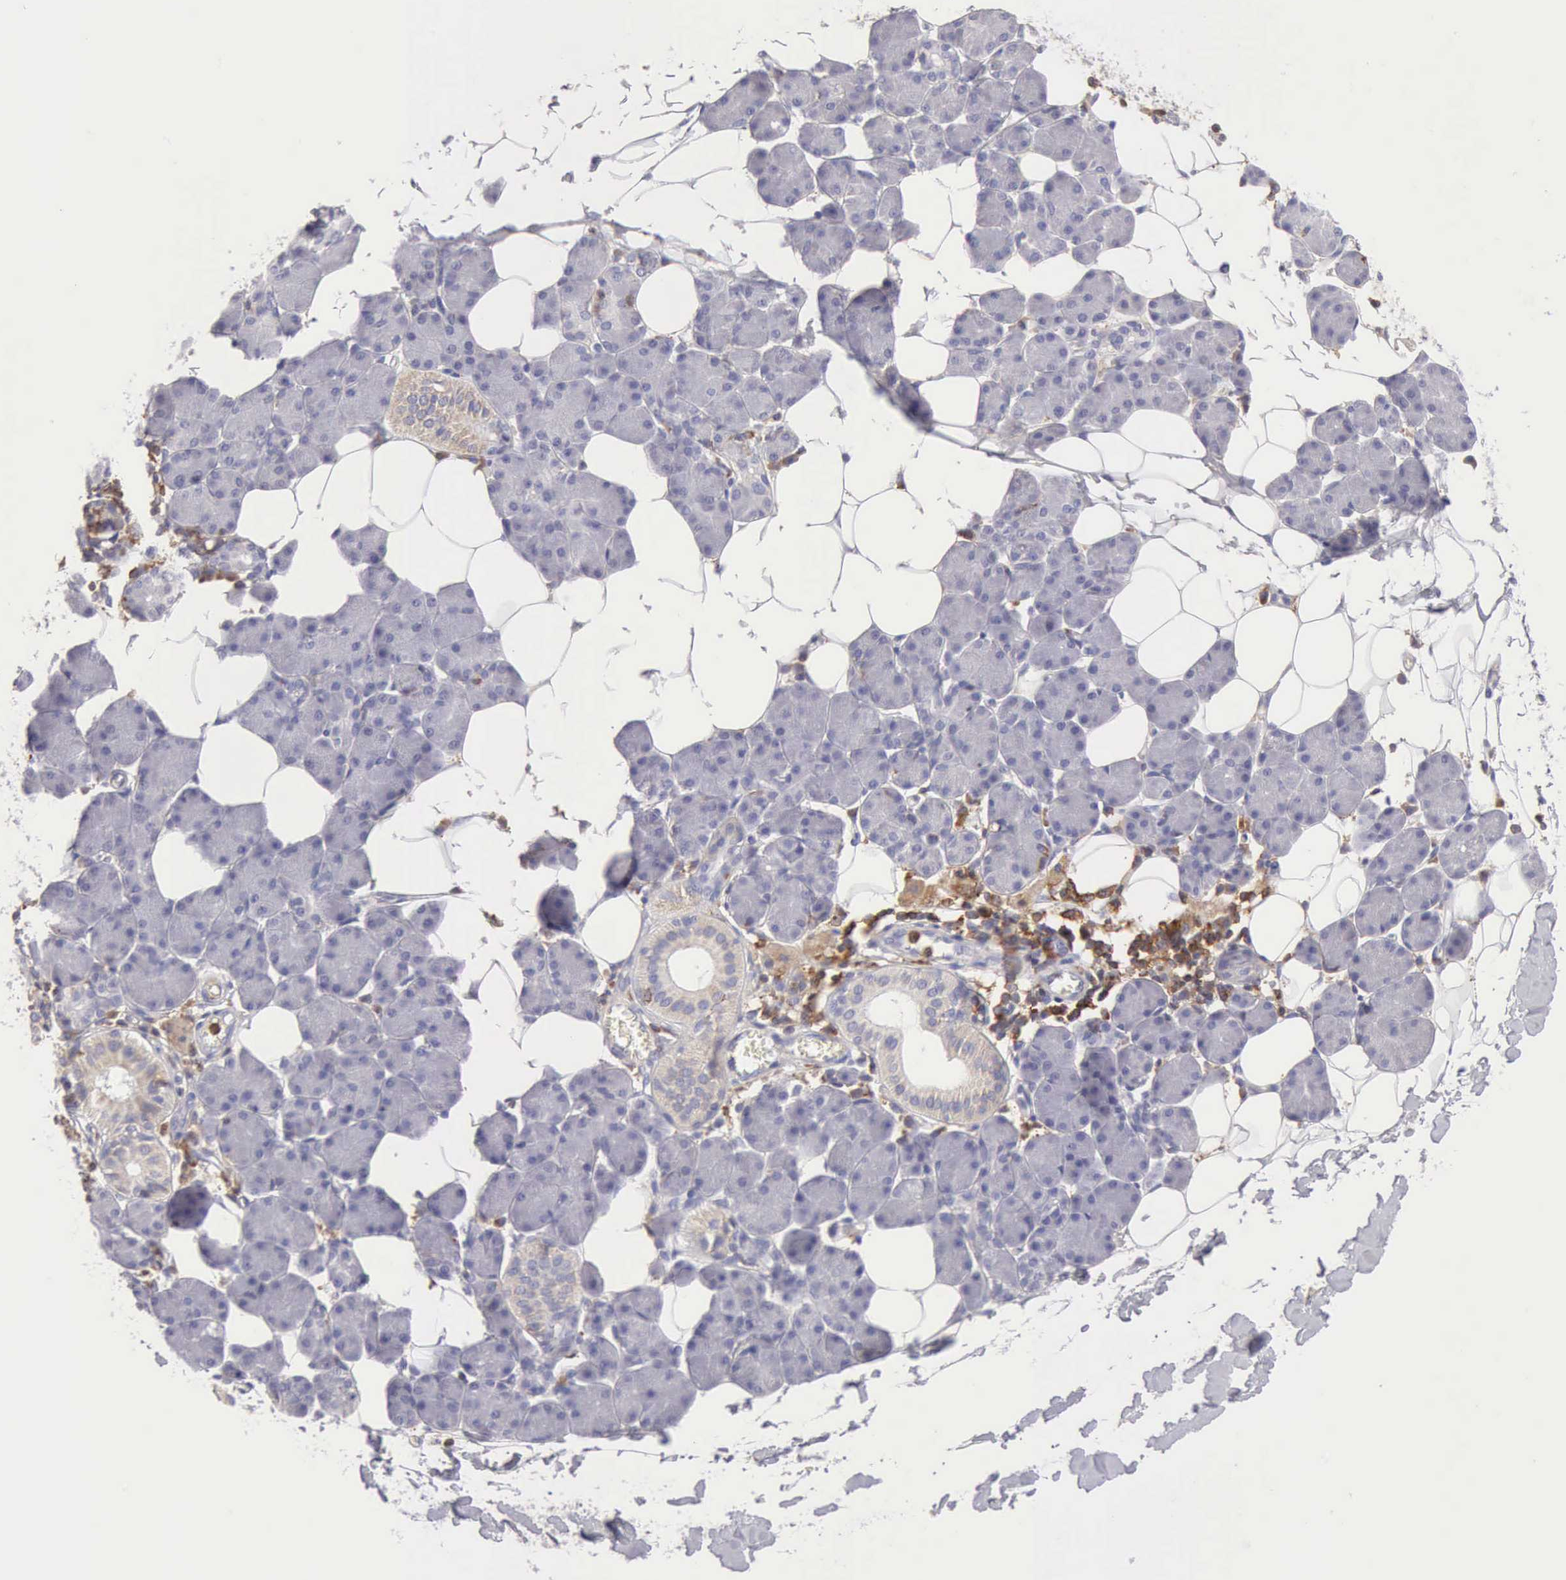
{"staining": {"intensity": "negative", "quantity": "none", "location": "none"}, "tissue": "salivary gland", "cell_type": "Glandular cells", "image_type": "normal", "snomed": [{"axis": "morphology", "description": "Normal tissue, NOS"}, {"axis": "morphology", "description": "Adenoma, NOS"}, {"axis": "topography", "description": "Salivary gland"}], "caption": "Unremarkable salivary gland was stained to show a protein in brown. There is no significant staining in glandular cells. (DAB IHC, high magnification).", "gene": "ARHGAP4", "patient": {"sex": "female", "age": 32}}